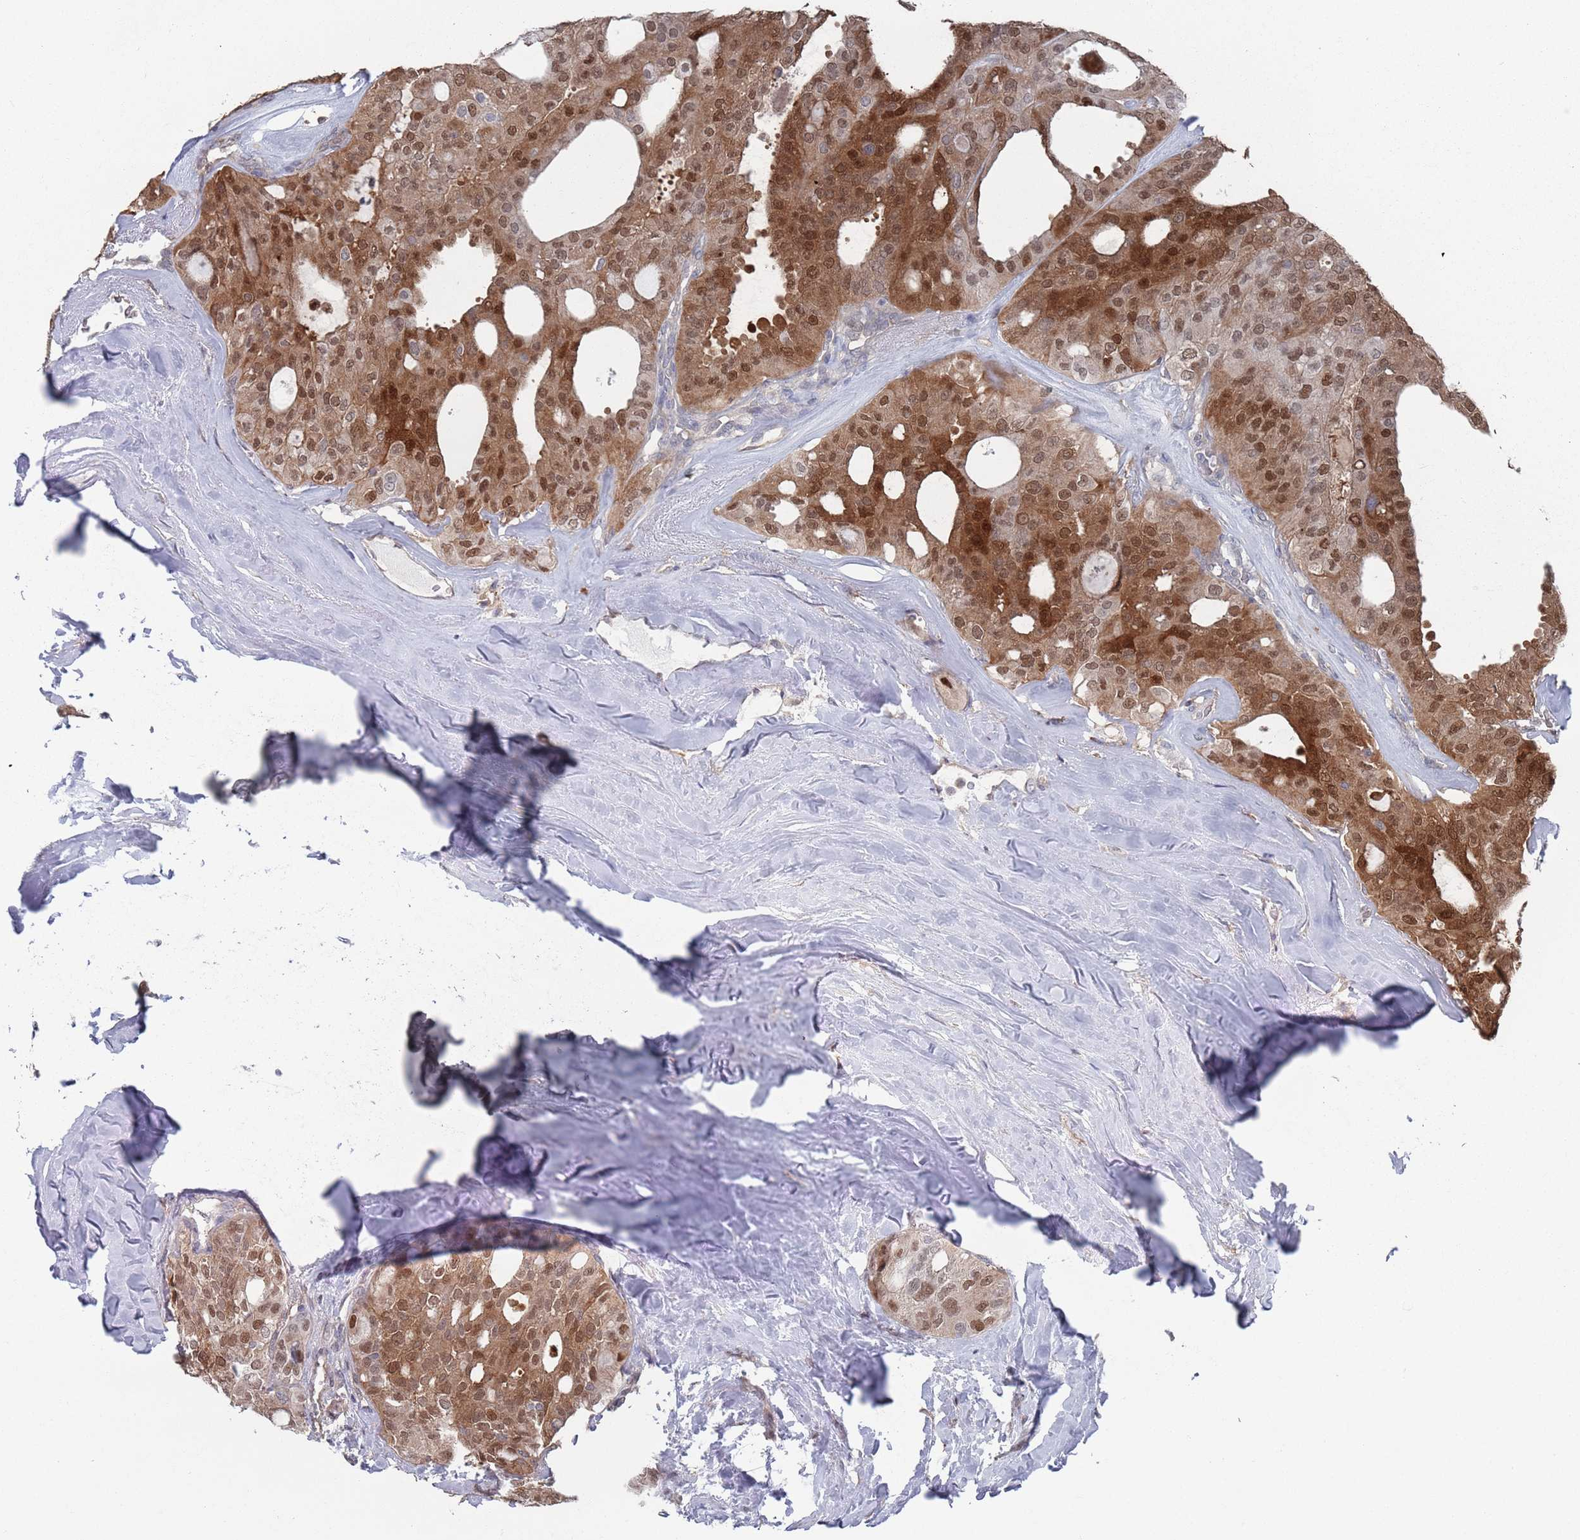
{"staining": {"intensity": "strong", "quantity": ">75%", "location": "cytoplasmic/membranous,nuclear"}, "tissue": "thyroid cancer", "cell_type": "Tumor cells", "image_type": "cancer", "snomed": [{"axis": "morphology", "description": "Follicular adenoma carcinoma, NOS"}, {"axis": "topography", "description": "Thyroid gland"}], "caption": "Thyroid cancer (follicular adenoma carcinoma) stained with IHC reveals strong cytoplasmic/membranous and nuclear staining in approximately >75% of tumor cells.", "gene": "DGKD", "patient": {"sex": "male", "age": 75}}